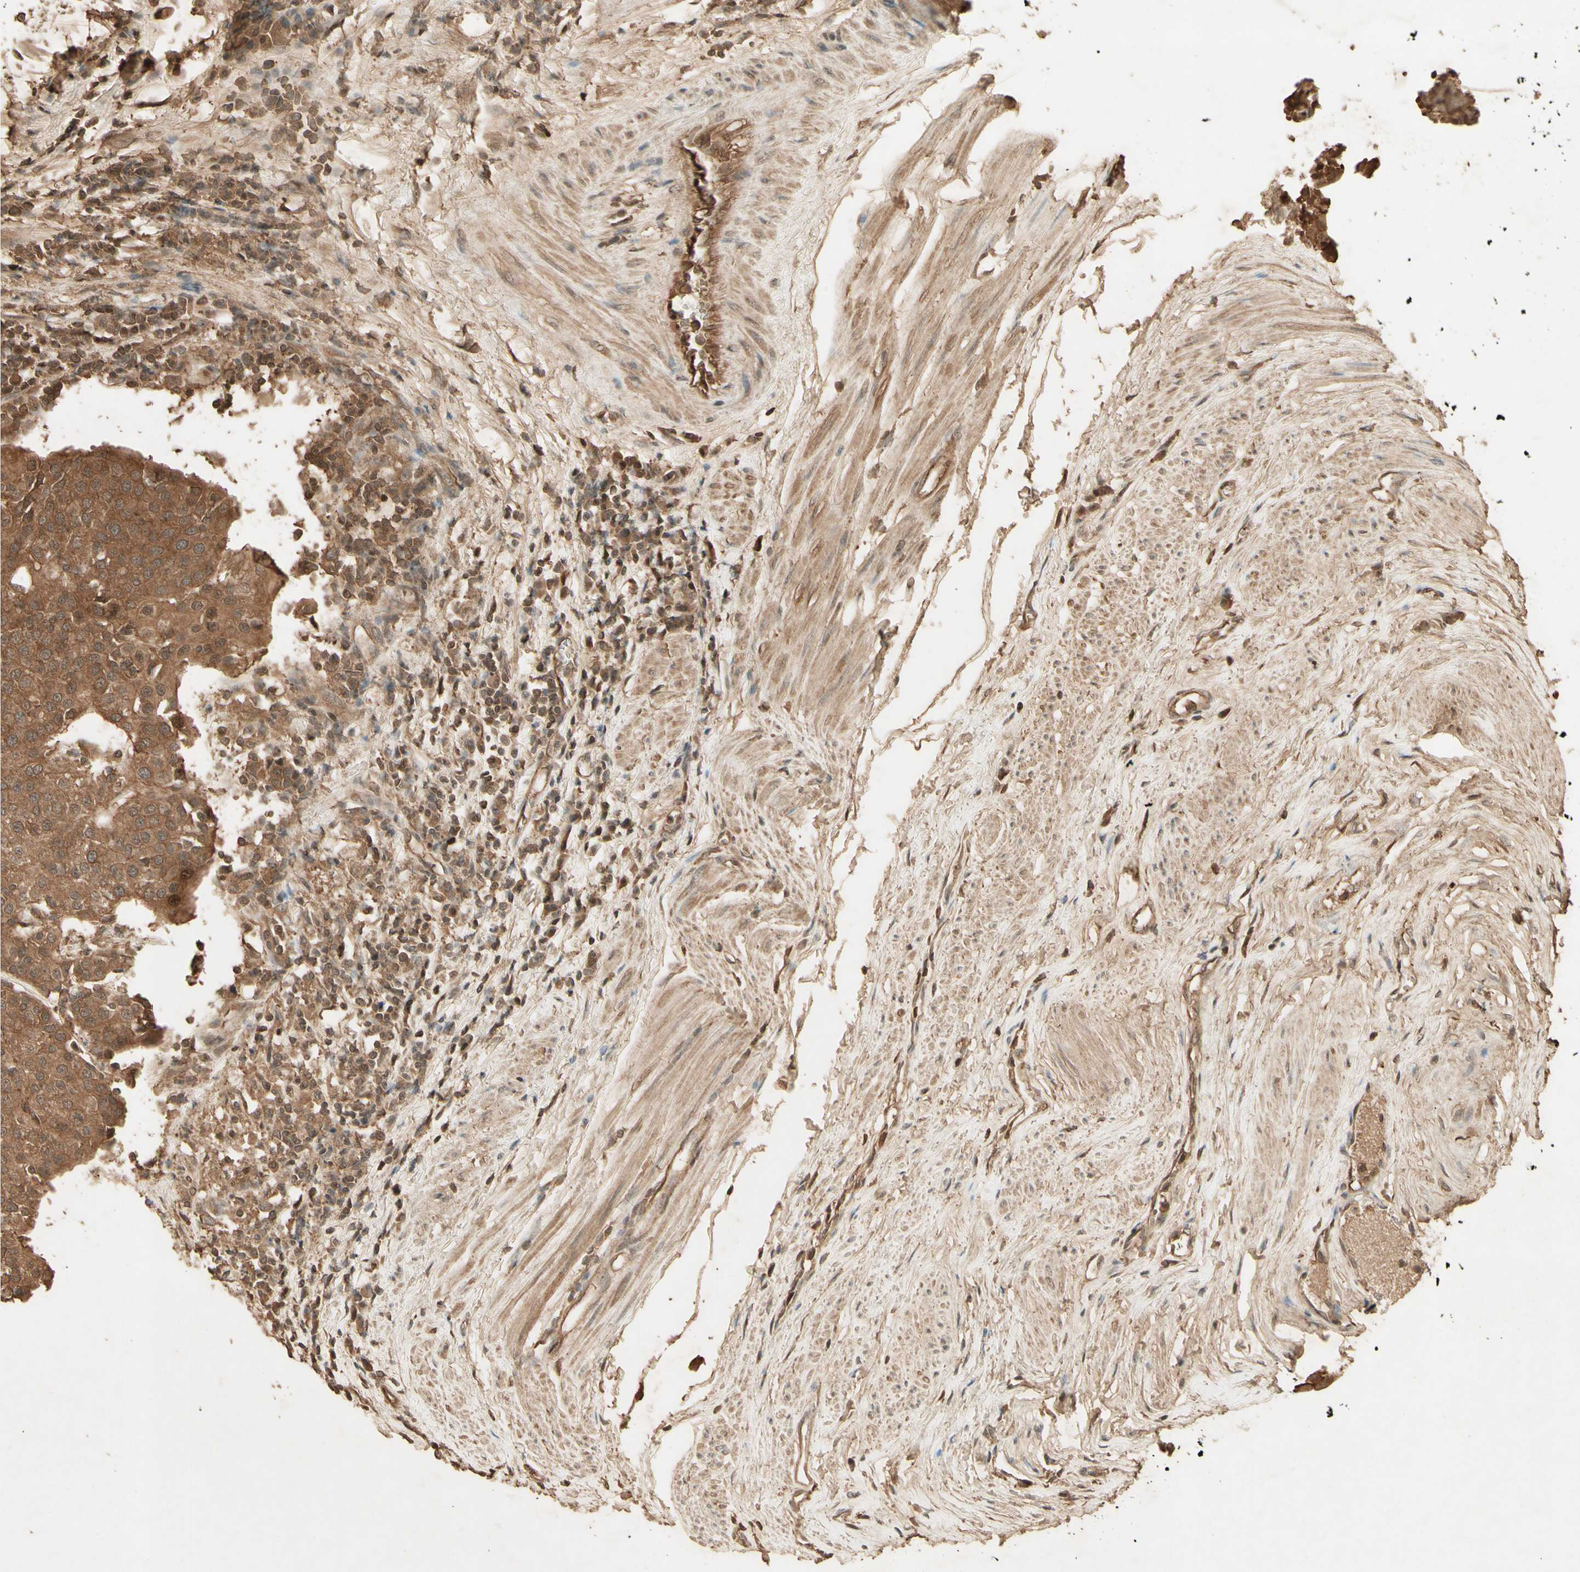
{"staining": {"intensity": "moderate", "quantity": ">75%", "location": "cytoplasmic/membranous"}, "tissue": "urothelial cancer", "cell_type": "Tumor cells", "image_type": "cancer", "snomed": [{"axis": "morphology", "description": "Urothelial carcinoma, High grade"}, {"axis": "topography", "description": "Urinary bladder"}], "caption": "Immunohistochemistry (IHC) photomicrograph of neoplastic tissue: high-grade urothelial carcinoma stained using immunohistochemistry (IHC) exhibits medium levels of moderate protein expression localized specifically in the cytoplasmic/membranous of tumor cells, appearing as a cytoplasmic/membranous brown color.", "gene": "SMAD9", "patient": {"sex": "female", "age": 85}}